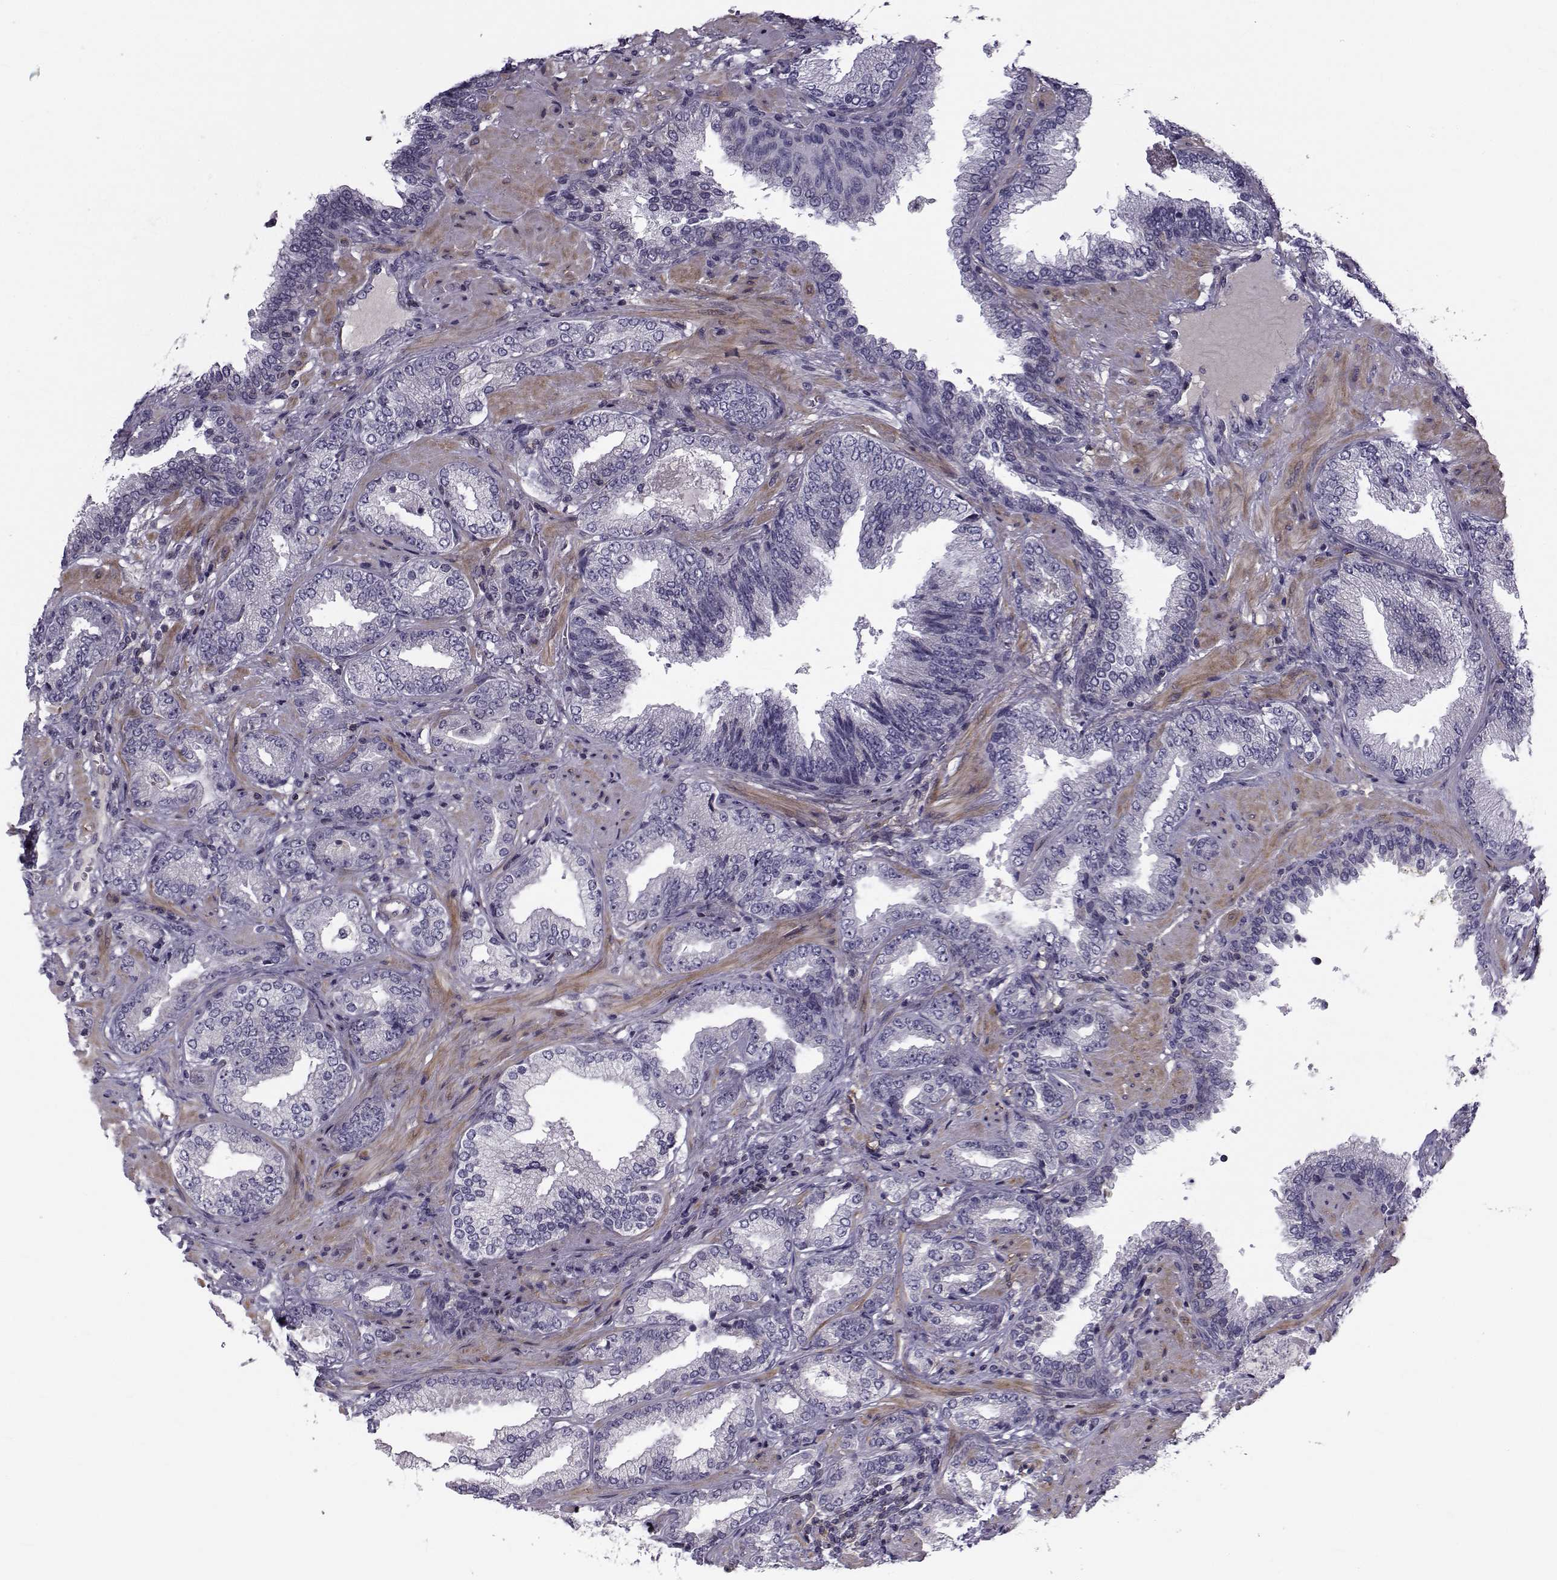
{"staining": {"intensity": "negative", "quantity": "none", "location": "none"}, "tissue": "prostate cancer", "cell_type": "Tumor cells", "image_type": "cancer", "snomed": [{"axis": "morphology", "description": "Adenocarcinoma, Low grade"}, {"axis": "topography", "description": "Prostate"}], "caption": "DAB immunohistochemical staining of human prostate cancer (low-grade adenocarcinoma) reveals no significant expression in tumor cells.", "gene": "LRRC27", "patient": {"sex": "male", "age": 68}}